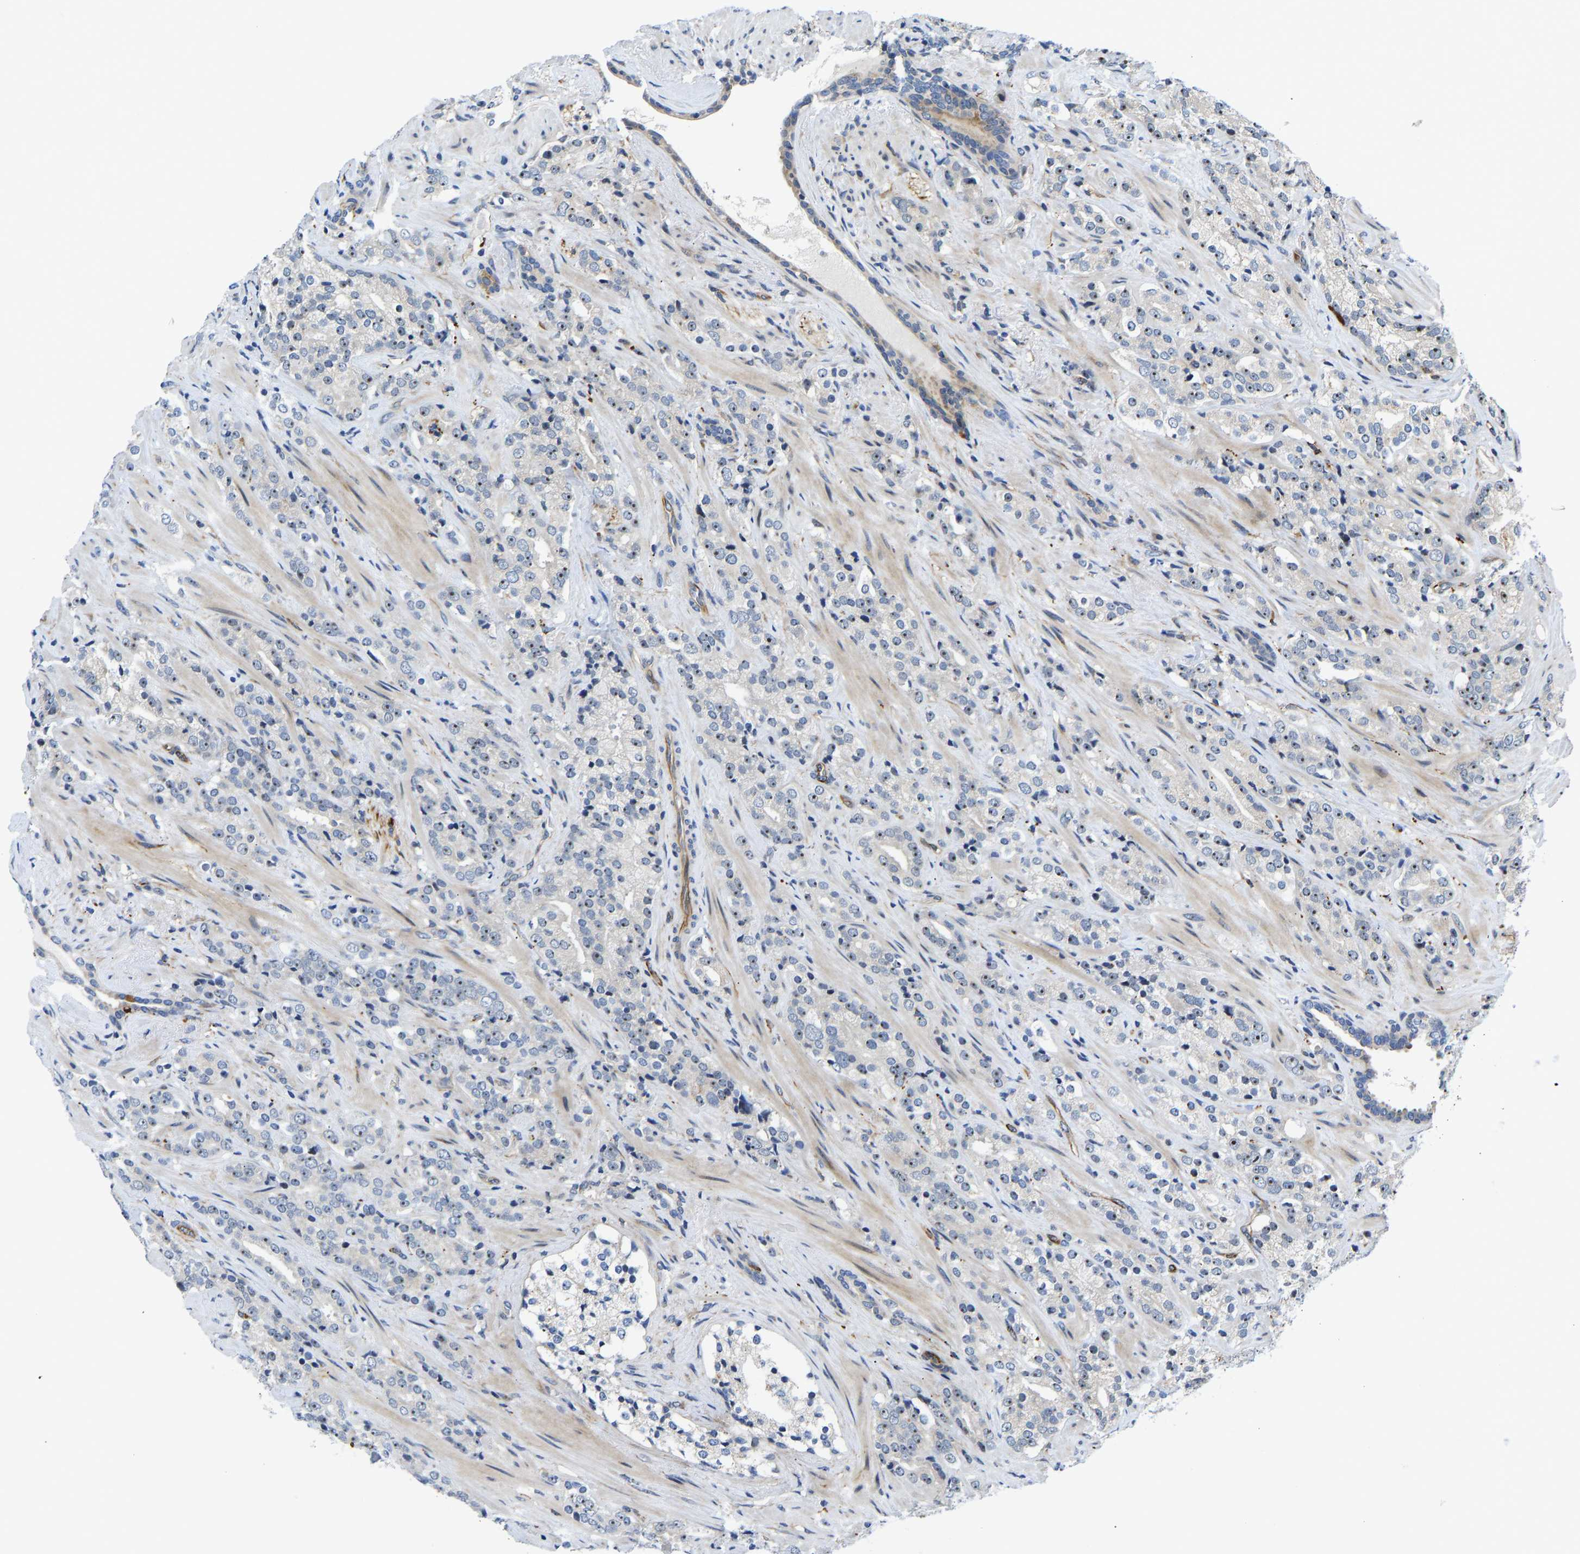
{"staining": {"intensity": "moderate", "quantity": "25%-75%", "location": "nuclear"}, "tissue": "prostate cancer", "cell_type": "Tumor cells", "image_type": "cancer", "snomed": [{"axis": "morphology", "description": "Adenocarcinoma, High grade"}, {"axis": "topography", "description": "Prostate"}], "caption": "Brown immunohistochemical staining in adenocarcinoma (high-grade) (prostate) shows moderate nuclear positivity in about 25%-75% of tumor cells.", "gene": "RESF1", "patient": {"sex": "male", "age": 71}}